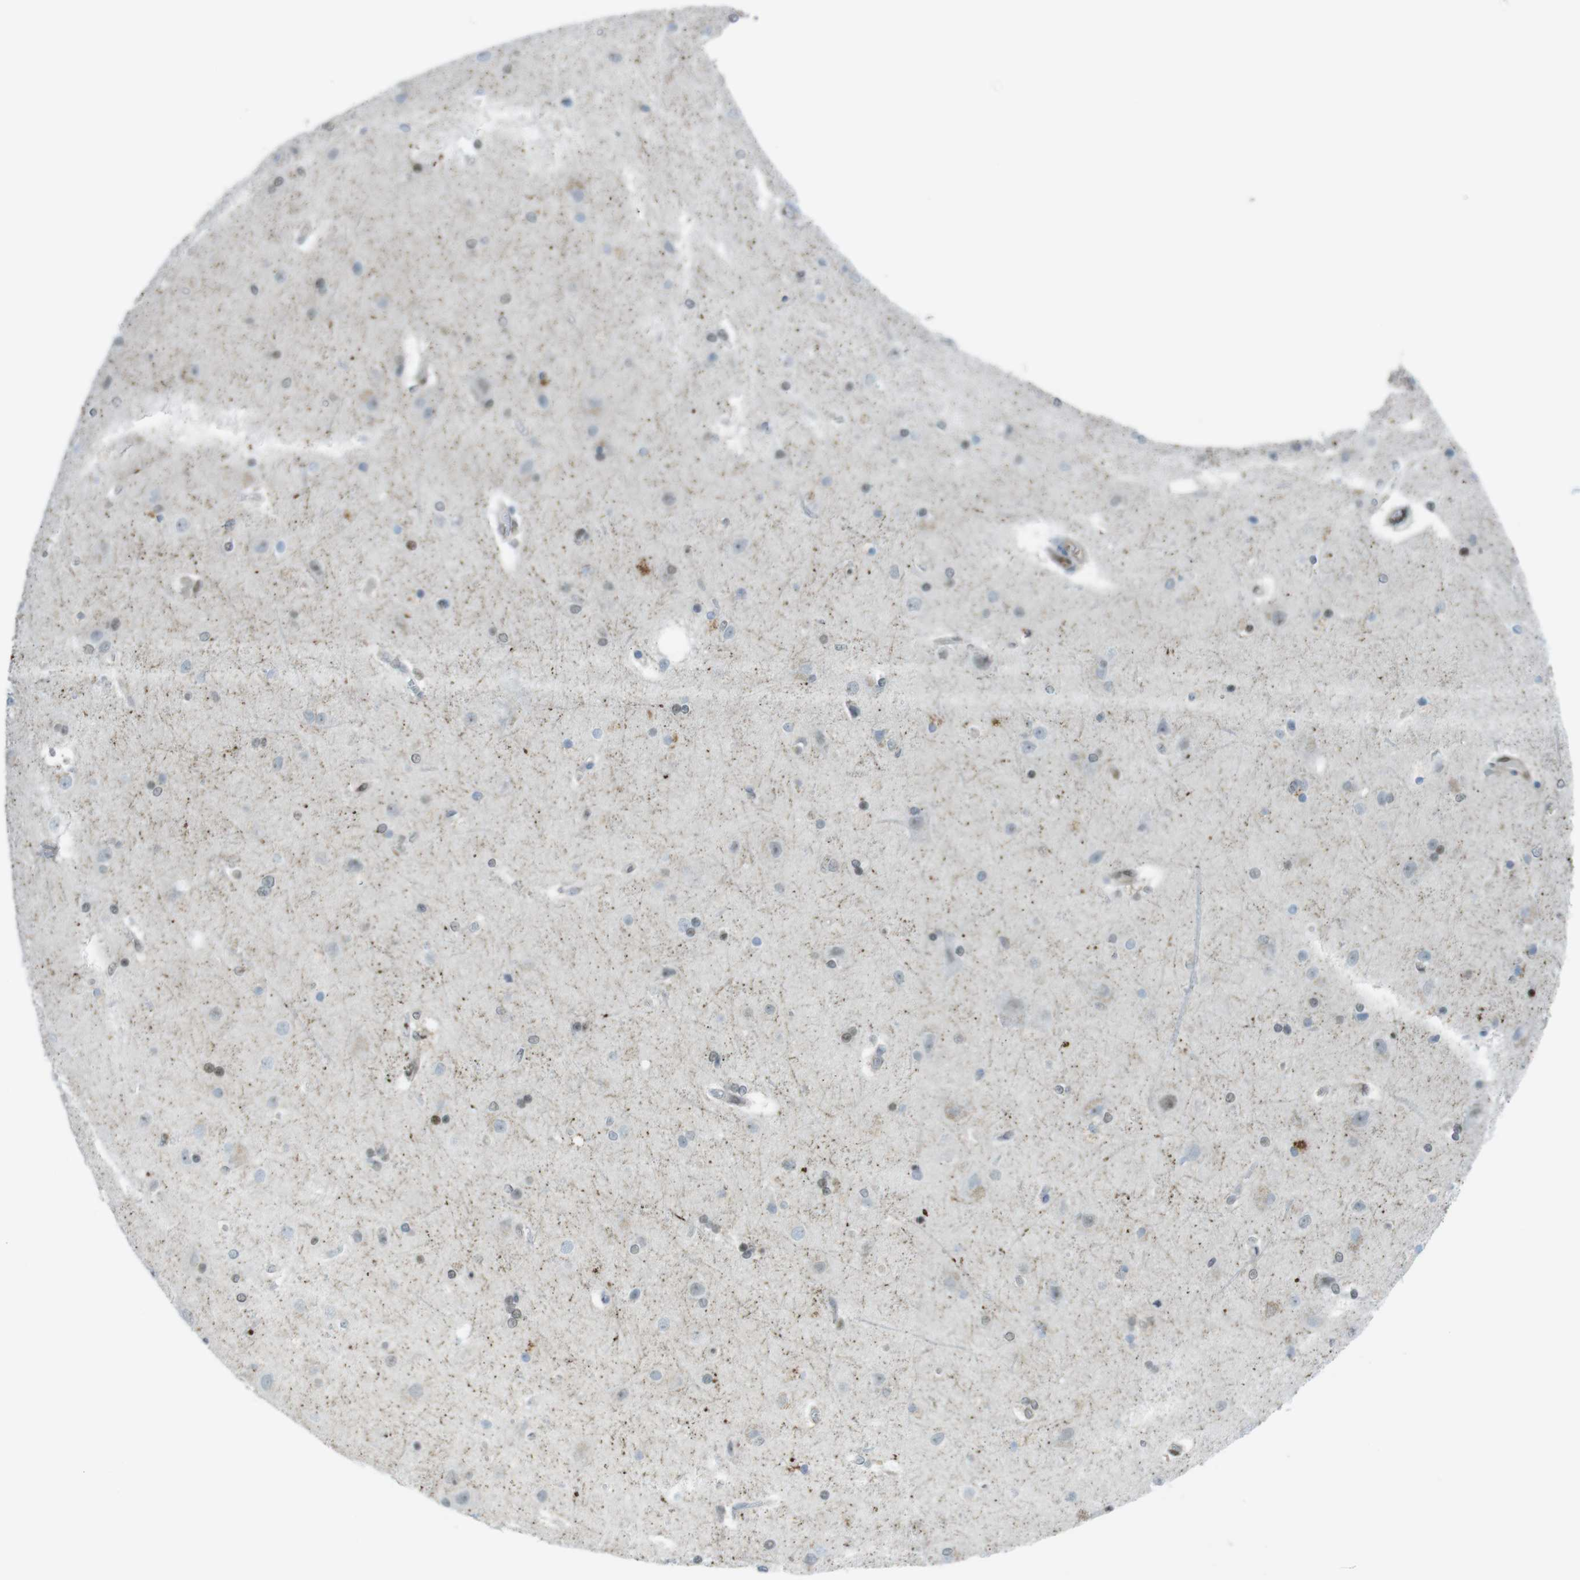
{"staining": {"intensity": "negative", "quantity": "none", "location": "none"}, "tissue": "cerebral cortex", "cell_type": "Endothelial cells", "image_type": "normal", "snomed": [{"axis": "morphology", "description": "Normal tissue, NOS"}, {"axis": "topography", "description": "Cerebral cortex"}], "caption": "Immunohistochemistry (IHC) photomicrograph of unremarkable human cerebral cortex stained for a protein (brown), which displays no expression in endothelial cells. The staining is performed using DAB (3,3'-diaminobenzidine) brown chromogen with nuclei counter-stained in using hematoxylin.", "gene": "UBB", "patient": {"sex": "female", "age": 54}}